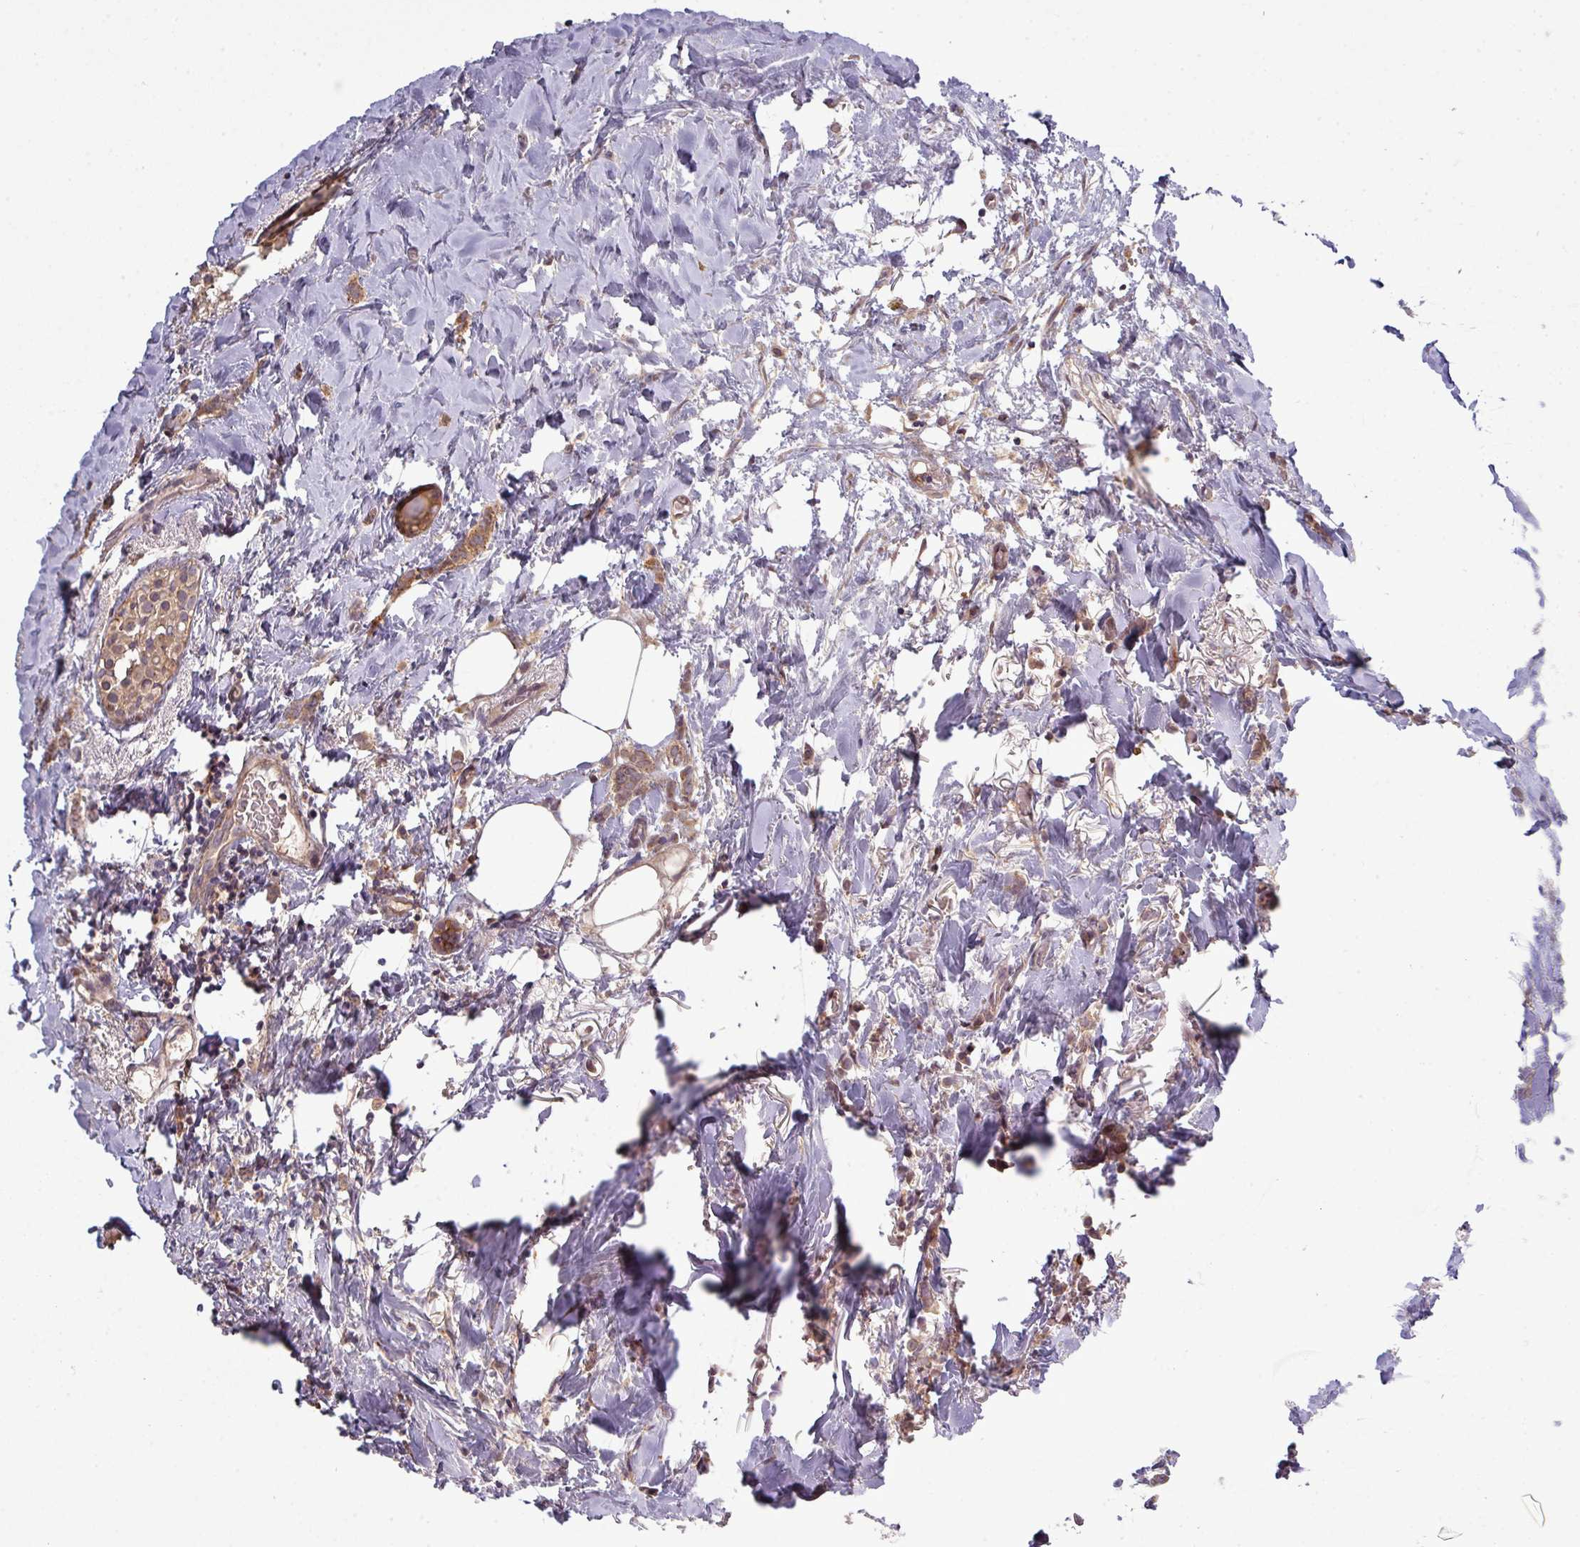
{"staining": {"intensity": "moderate", "quantity": ">75%", "location": "cytoplasmic/membranous"}, "tissue": "breast cancer", "cell_type": "Tumor cells", "image_type": "cancer", "snomed": [{"axis": "morphology", "description": "Lobular carcinoma"}, {"axis": "topography", "description": "Breast"}], "caption": "Protein staining of lobular carcinoma (breast) tissue exhibits moderate cytoplasmic/membranous expression in about >75% of tumor cells.", "gene": "PAPLN", "patient": {"sex": "female", "age": 84}}